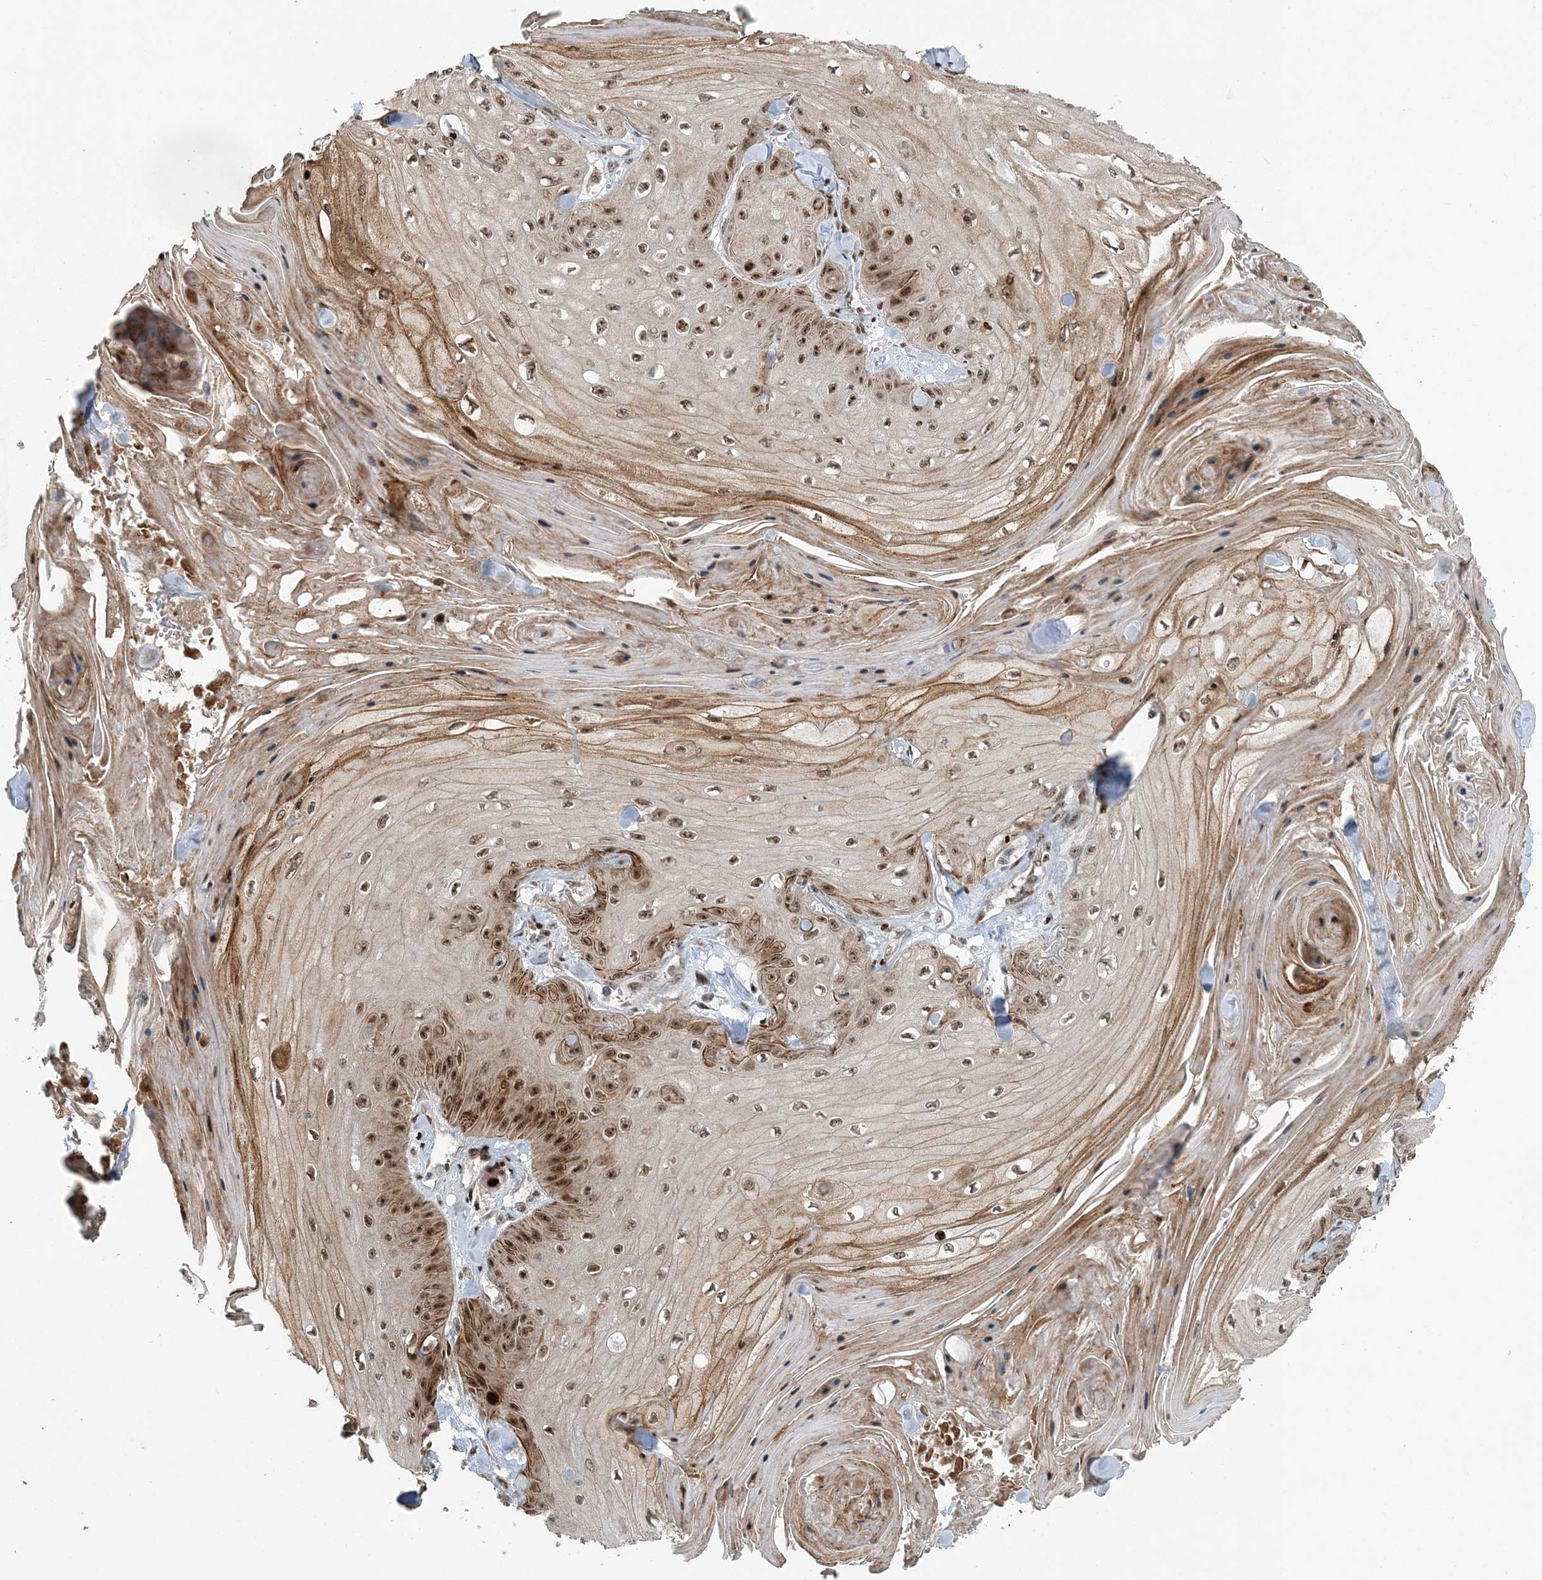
{"staining": {"intensity": "moderate", "quantity": ">75%", "location": "cytoplasmic/membranous,nuclear"}, "tissue": "skin cancer", "cell_type": "Tumor cells", "image_type": "cancer", "snomed": [{"axis": "morphology", "description": "Squamous cell carcinoma, NOS"}, {"axis": "topography", "description": "Skin"}], "caption": "IHC photomicrograph of neoplastic tissue: human skin cancer stained using immunohistochemistry (IHC) demonstrates medium levels of moderate protein expression localized specifically in the cytoplasmic/membranous and nuclear of tumor cells, appearing as a cytoplasmic/membranous and nuclear brown color.", "gene": "CWC22", "patient": {"sex": "male", "age": 74}}